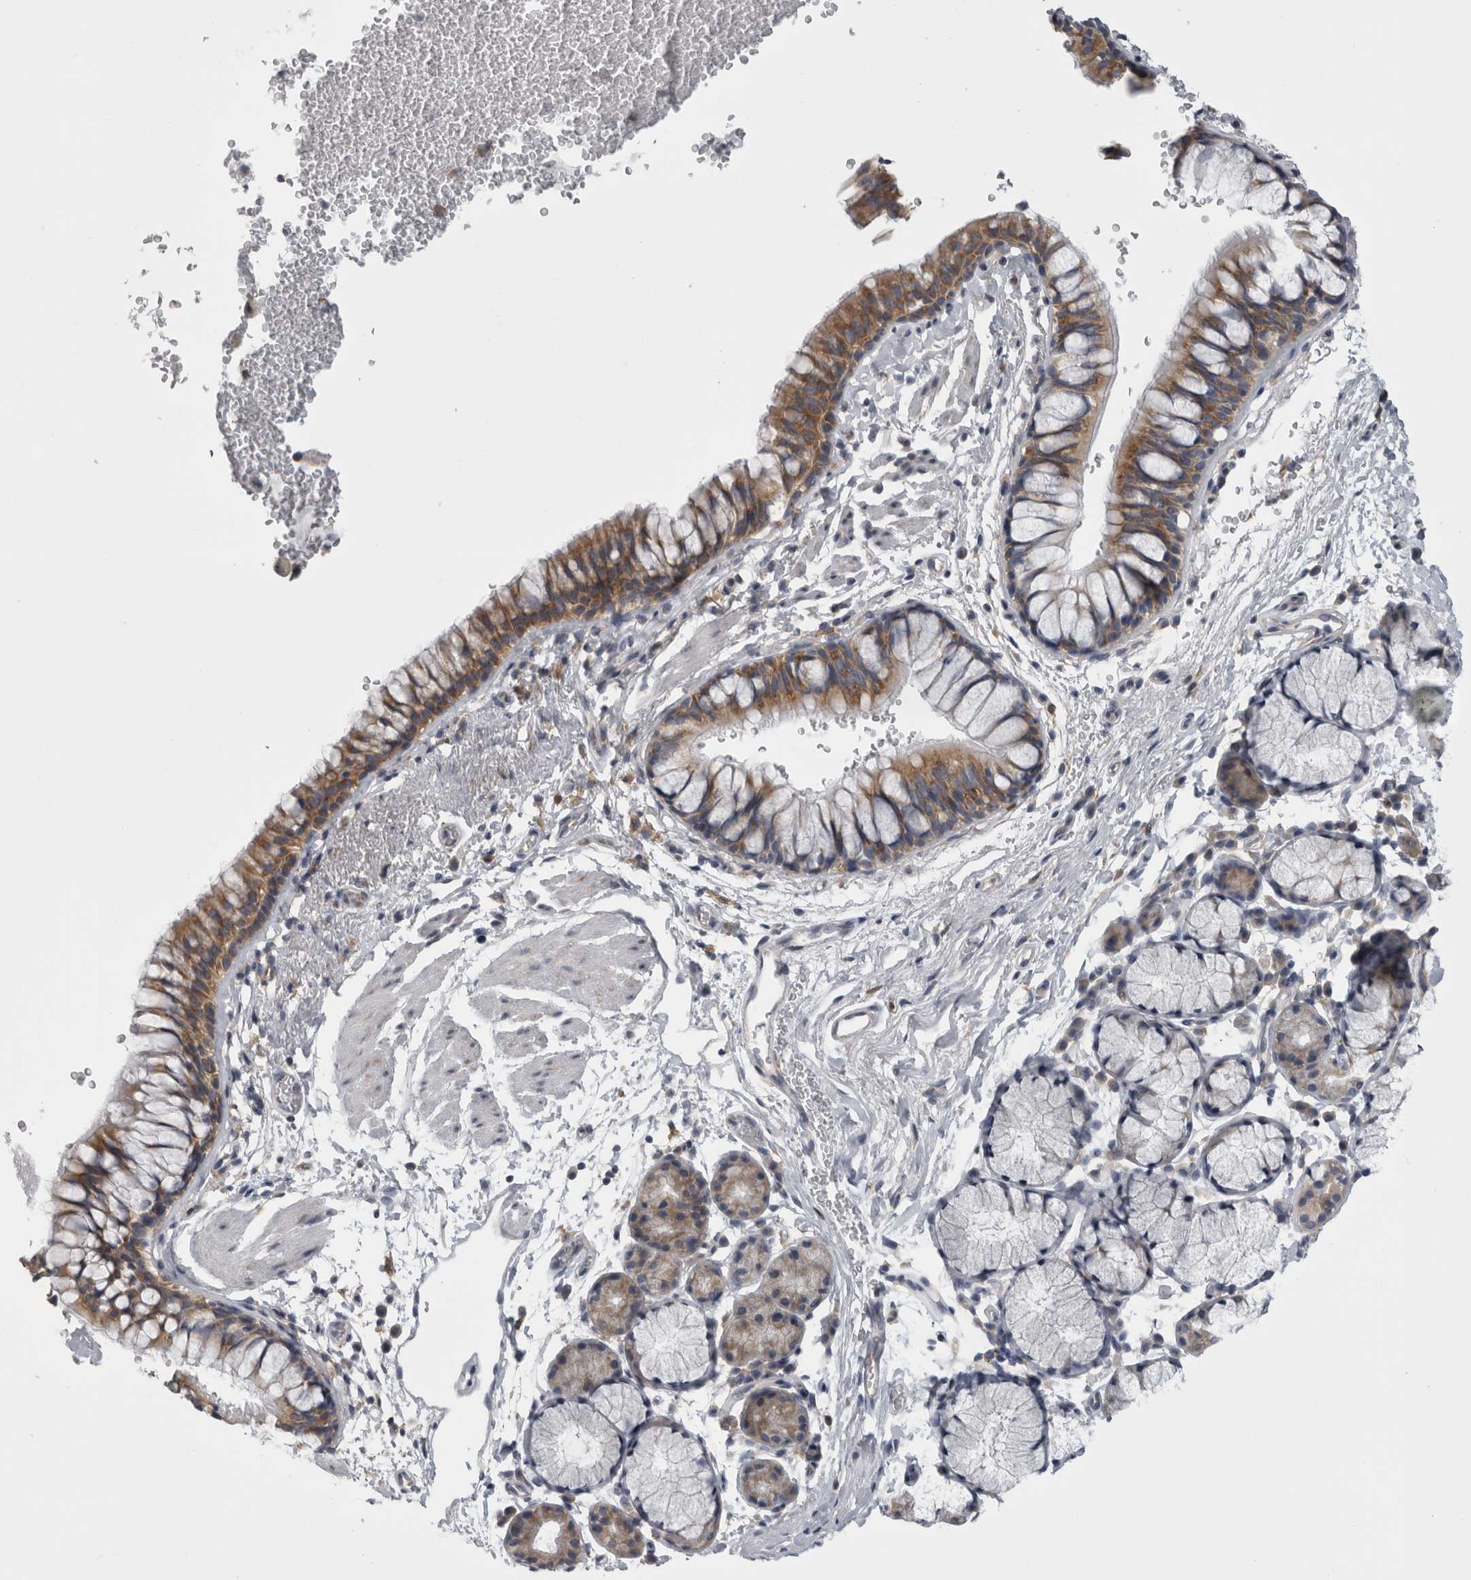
{"staining": {"intensity": "moderate", "quantity": ">75%", "location": "cytoplasmic/membranous"}, "tissue": "bronchus", "cell_type": "Respiratory epithelial cells", "image_type": "normal", "snomed": [{"axis": "morphology", "description": "Normal tissue, NOS"}, {"axis": "topography", "description": "Cartilage tissue"}, {"axis": "topography", "description": "Bronchus"}], "caption": "Protein staining of benign bronchus demonstrates moderate cytoplasmic/membranous positivity in approximately >75% of respiratory epithelial cells.", "gene": "PRRC2C", "patient": {"sex": "female", "age": 53}}